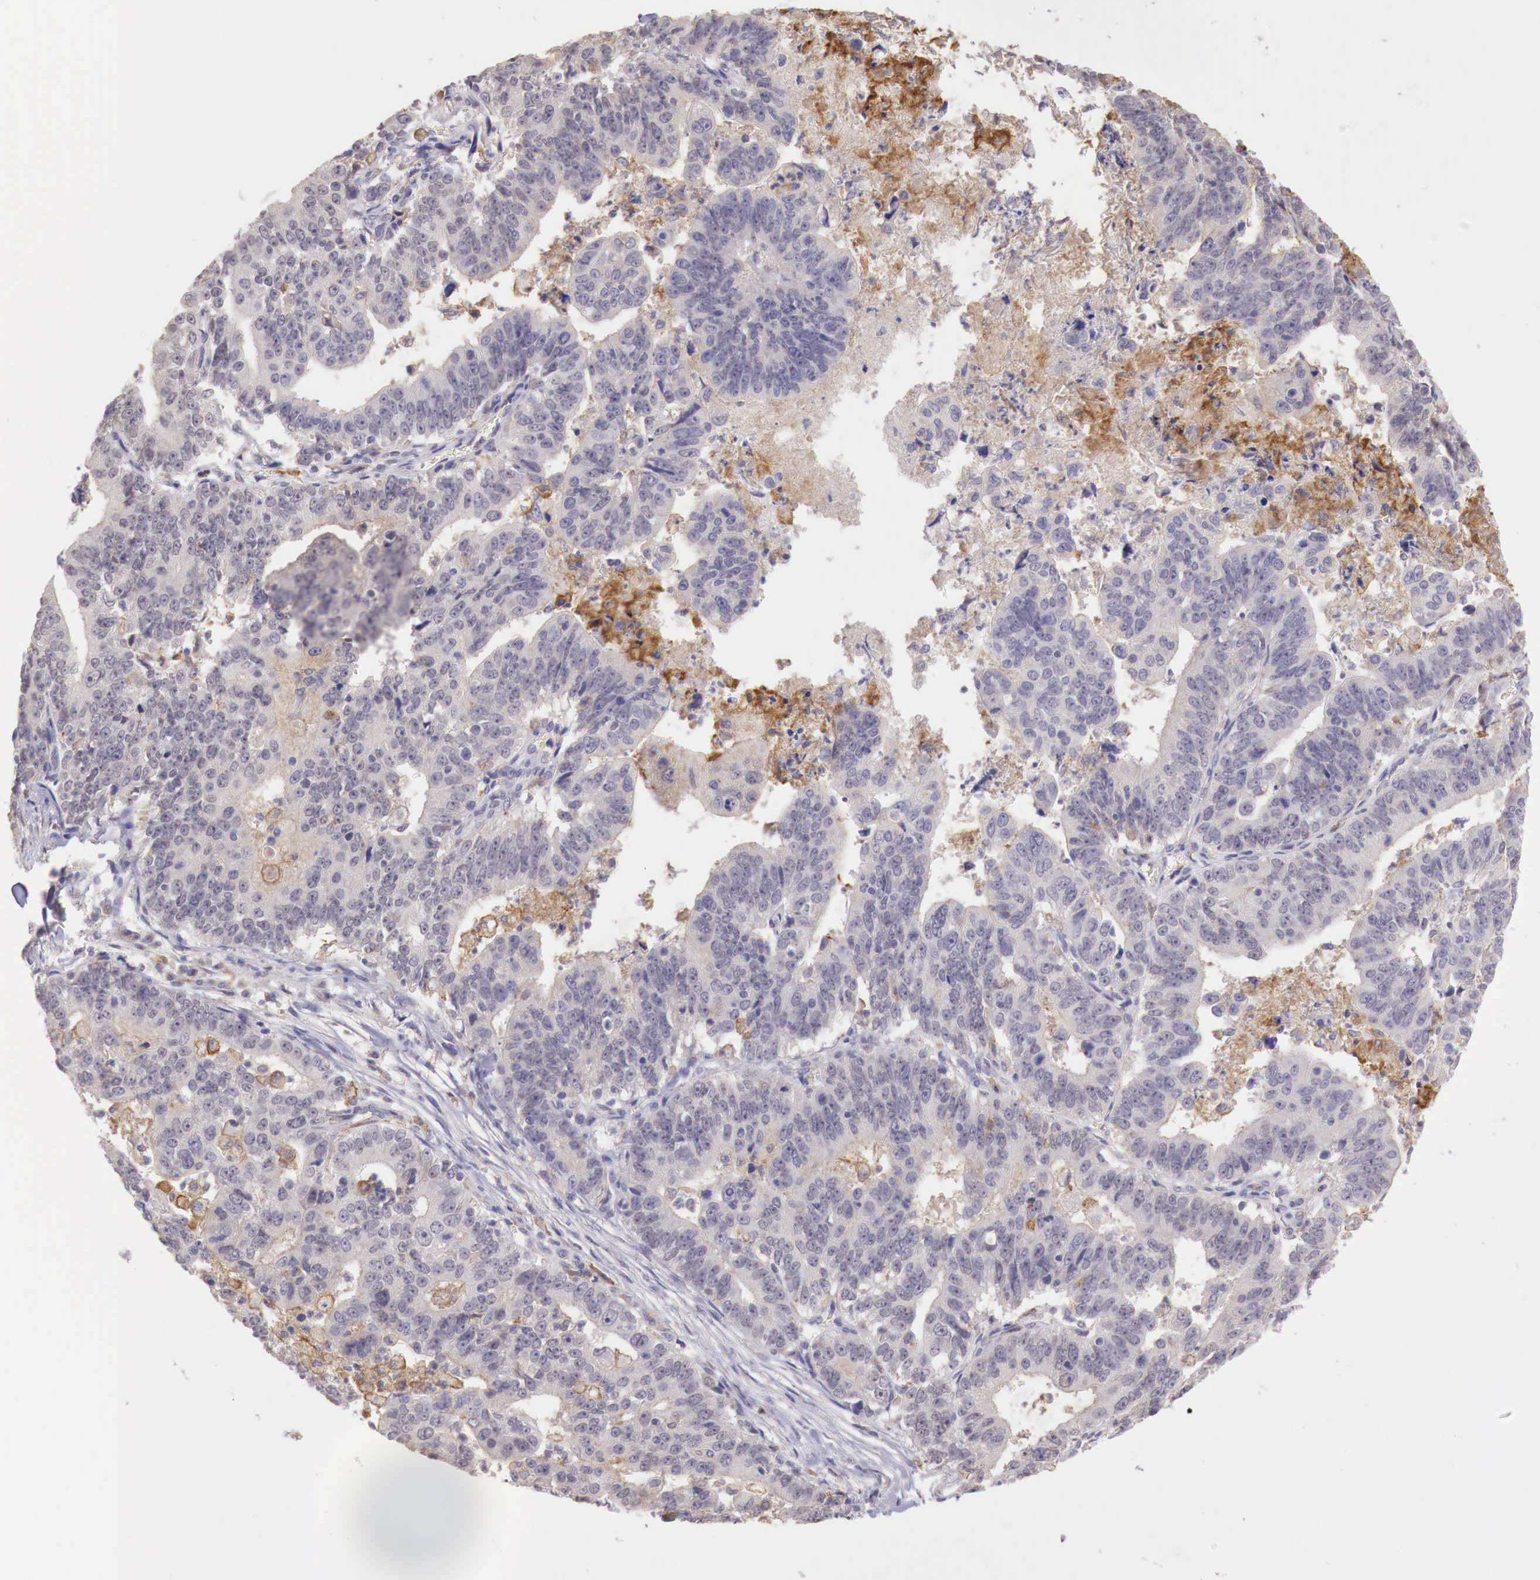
{"staining": {"intensity": "weak", "quantity": "<25%", "location": "cytoplasmic/membranous"}, "tissue": "stomach cancer", "cell_type": "Tumor cells", "image_type": "cancer", "snomed": [{"axis": "morphology", "description": "Adenocarcinoma, NOS"}, {"axis": "topography", "description": "Stomach, upper"}], "caption": "Tumor cells show no significant expression in stomach cancer (adenocarcinoma). (DAB (3,3'-diaminobenzidine) immunohistochemistry, high magnification).", "gene": "CHRDL1", "patient": {"sex": "female", "age": 50}}